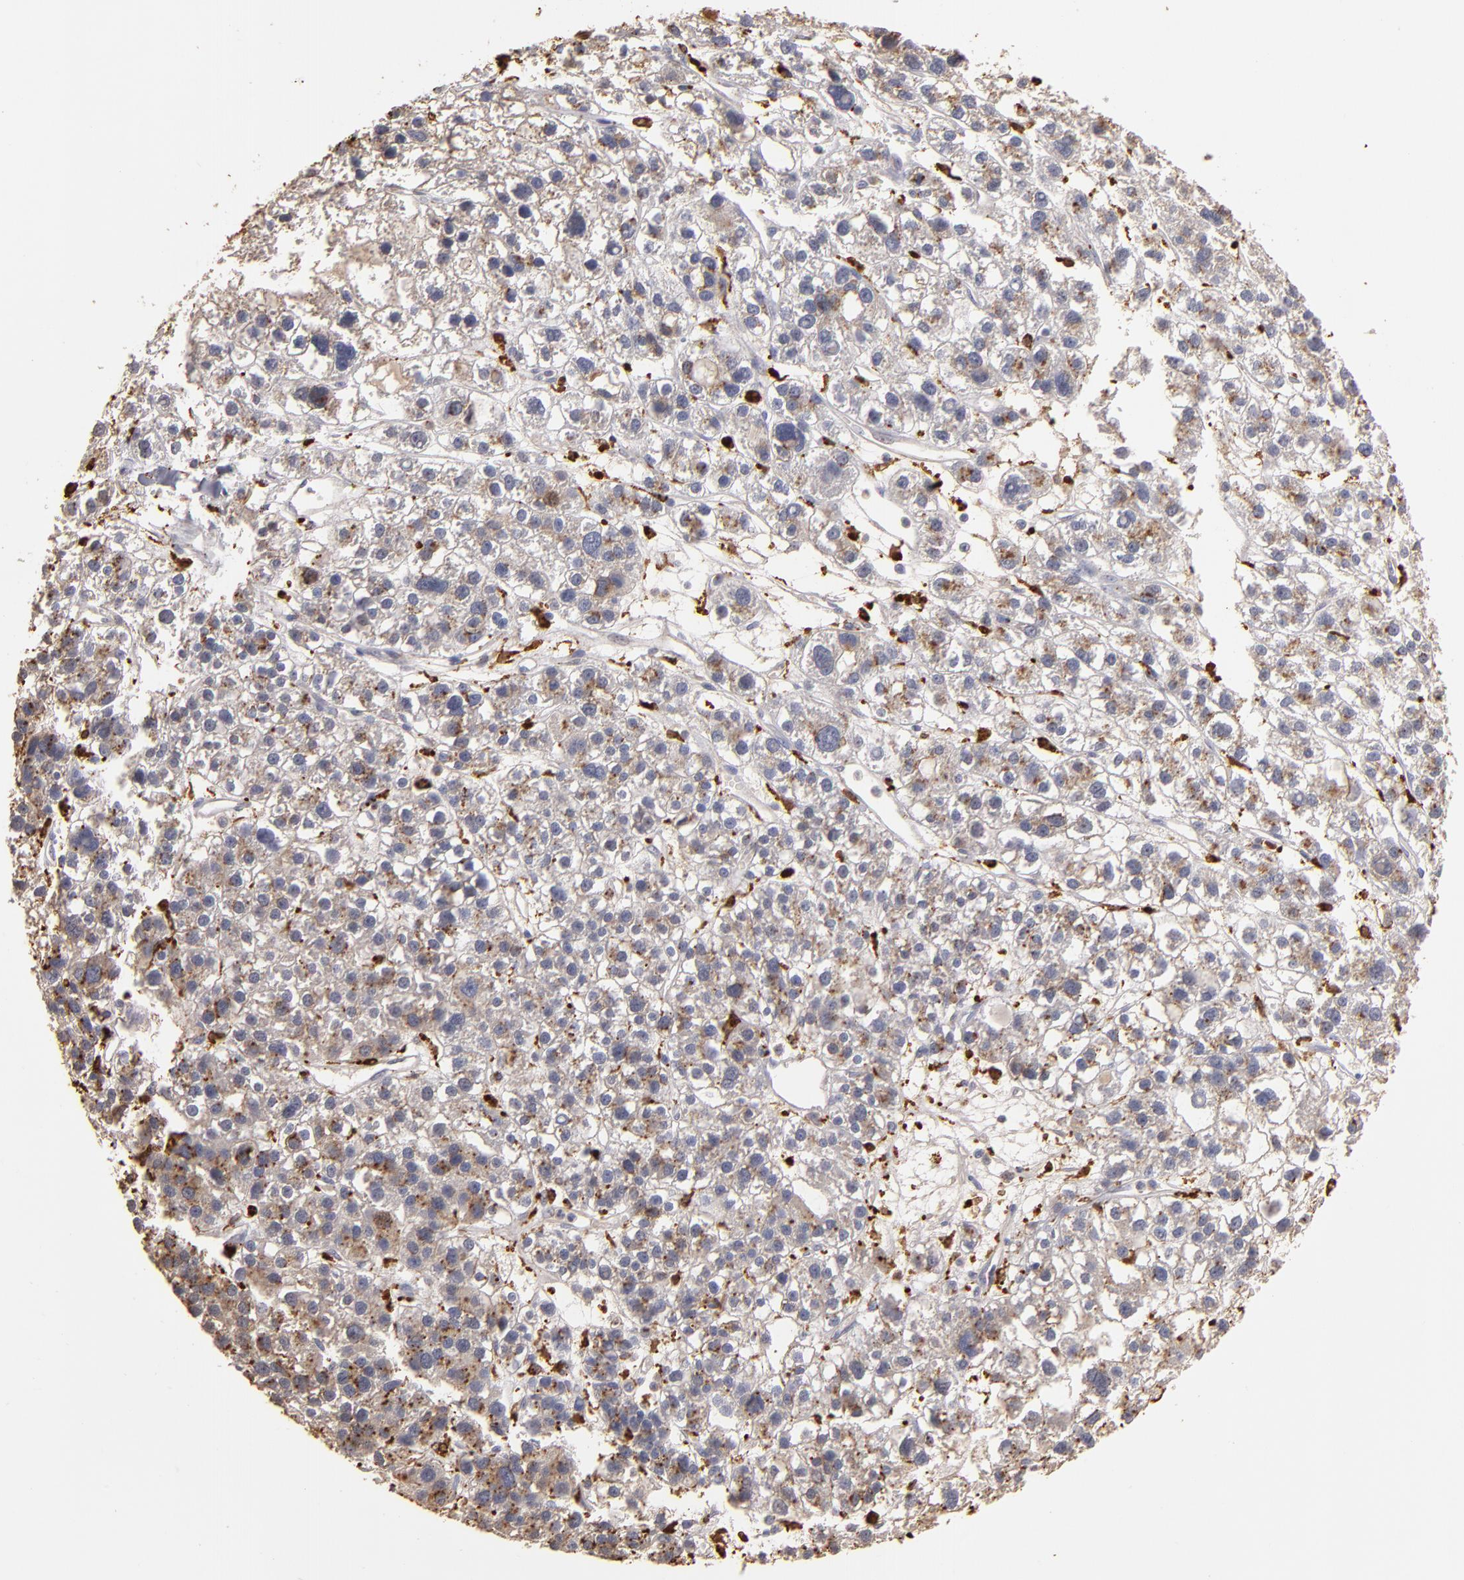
{"staining": {"intensity": "moderate", "quantity": ">75%", "location": "cytoplasmic/membranous"}, "tissue": "liver cancer", "cell_type": "Tumor cells", "image_type": "cancer", "snomed": [{"axis": "morphology", "description": "Carcinoma, Hepatocellular, NOS"}, {"axis": "topography", "description": "Liver"}], "caption": "Liver hepatocellular carcinoma stained with DAB (3,3'-diaminobenzidine) IHC shows medium levels of moderate cytoplasmic/membranous positivity in approximately >75% of tumor cells. Using DAB (brown) and hematoxylin (blue) stains, captured at high magnification using brightfield microscopy.", "gene": "TRAF1", "patient": {"sex": "female", "age": 85}}